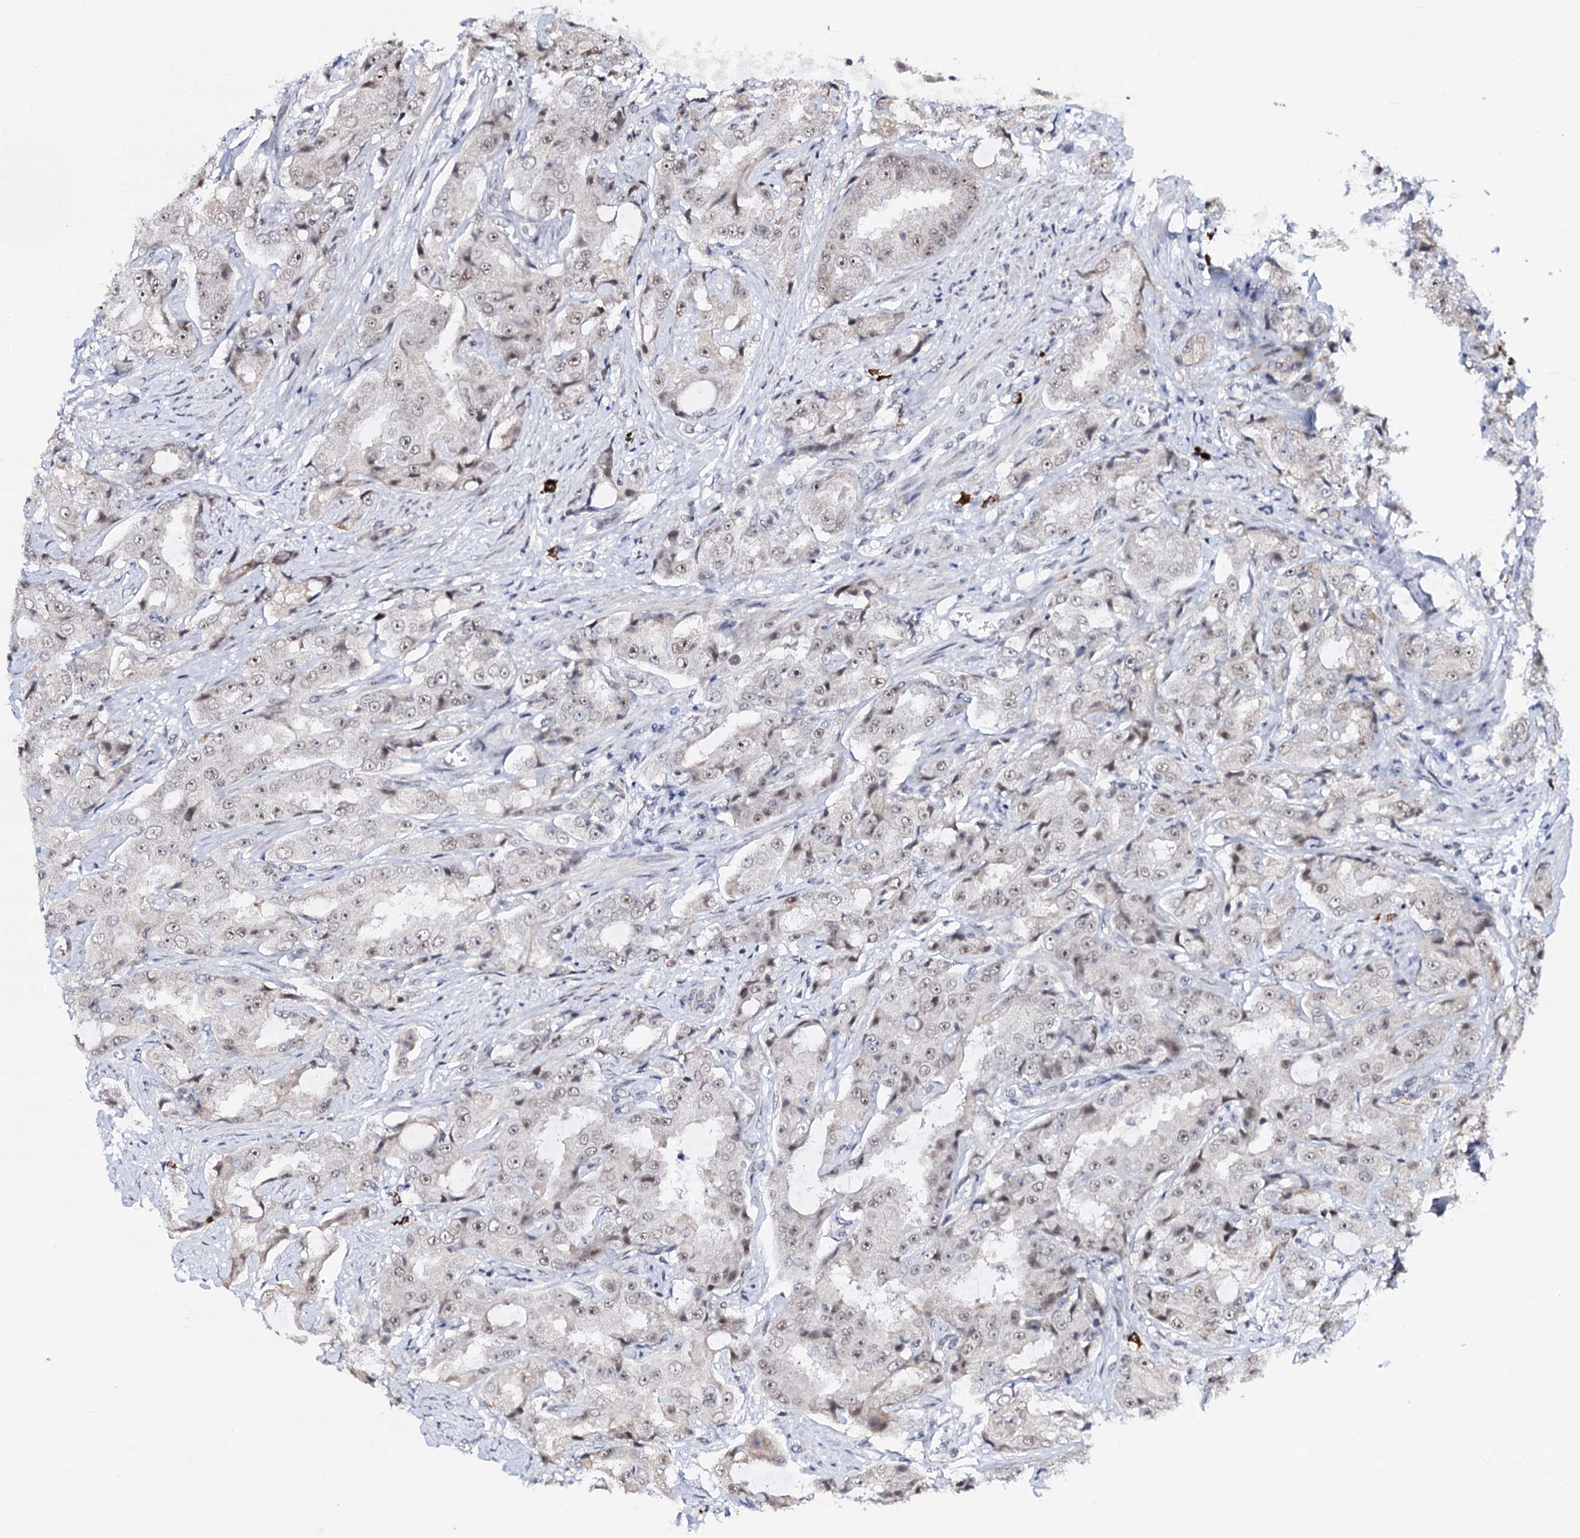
{"staining": {"intensity": "weak", "quantity": "<25%", "location": "nuclear"}, "tissue": "prostate cancer", "cell_type": "Tumor cells", "image_type": "cancer", "snomed": [{"axis": "morphology", "description": "Adenocarcinoma, High grade"}, {"axis": "topography", "description": "Prostate"}], "caption": "This is a histopathology image of immunohistochemistry staining of prostate cancer (high-grade adenocarcinoma), which shows no positivity in tumor cells.", "gene": "SFSWAP", "patient": {"sex": "male", "age": 73}}